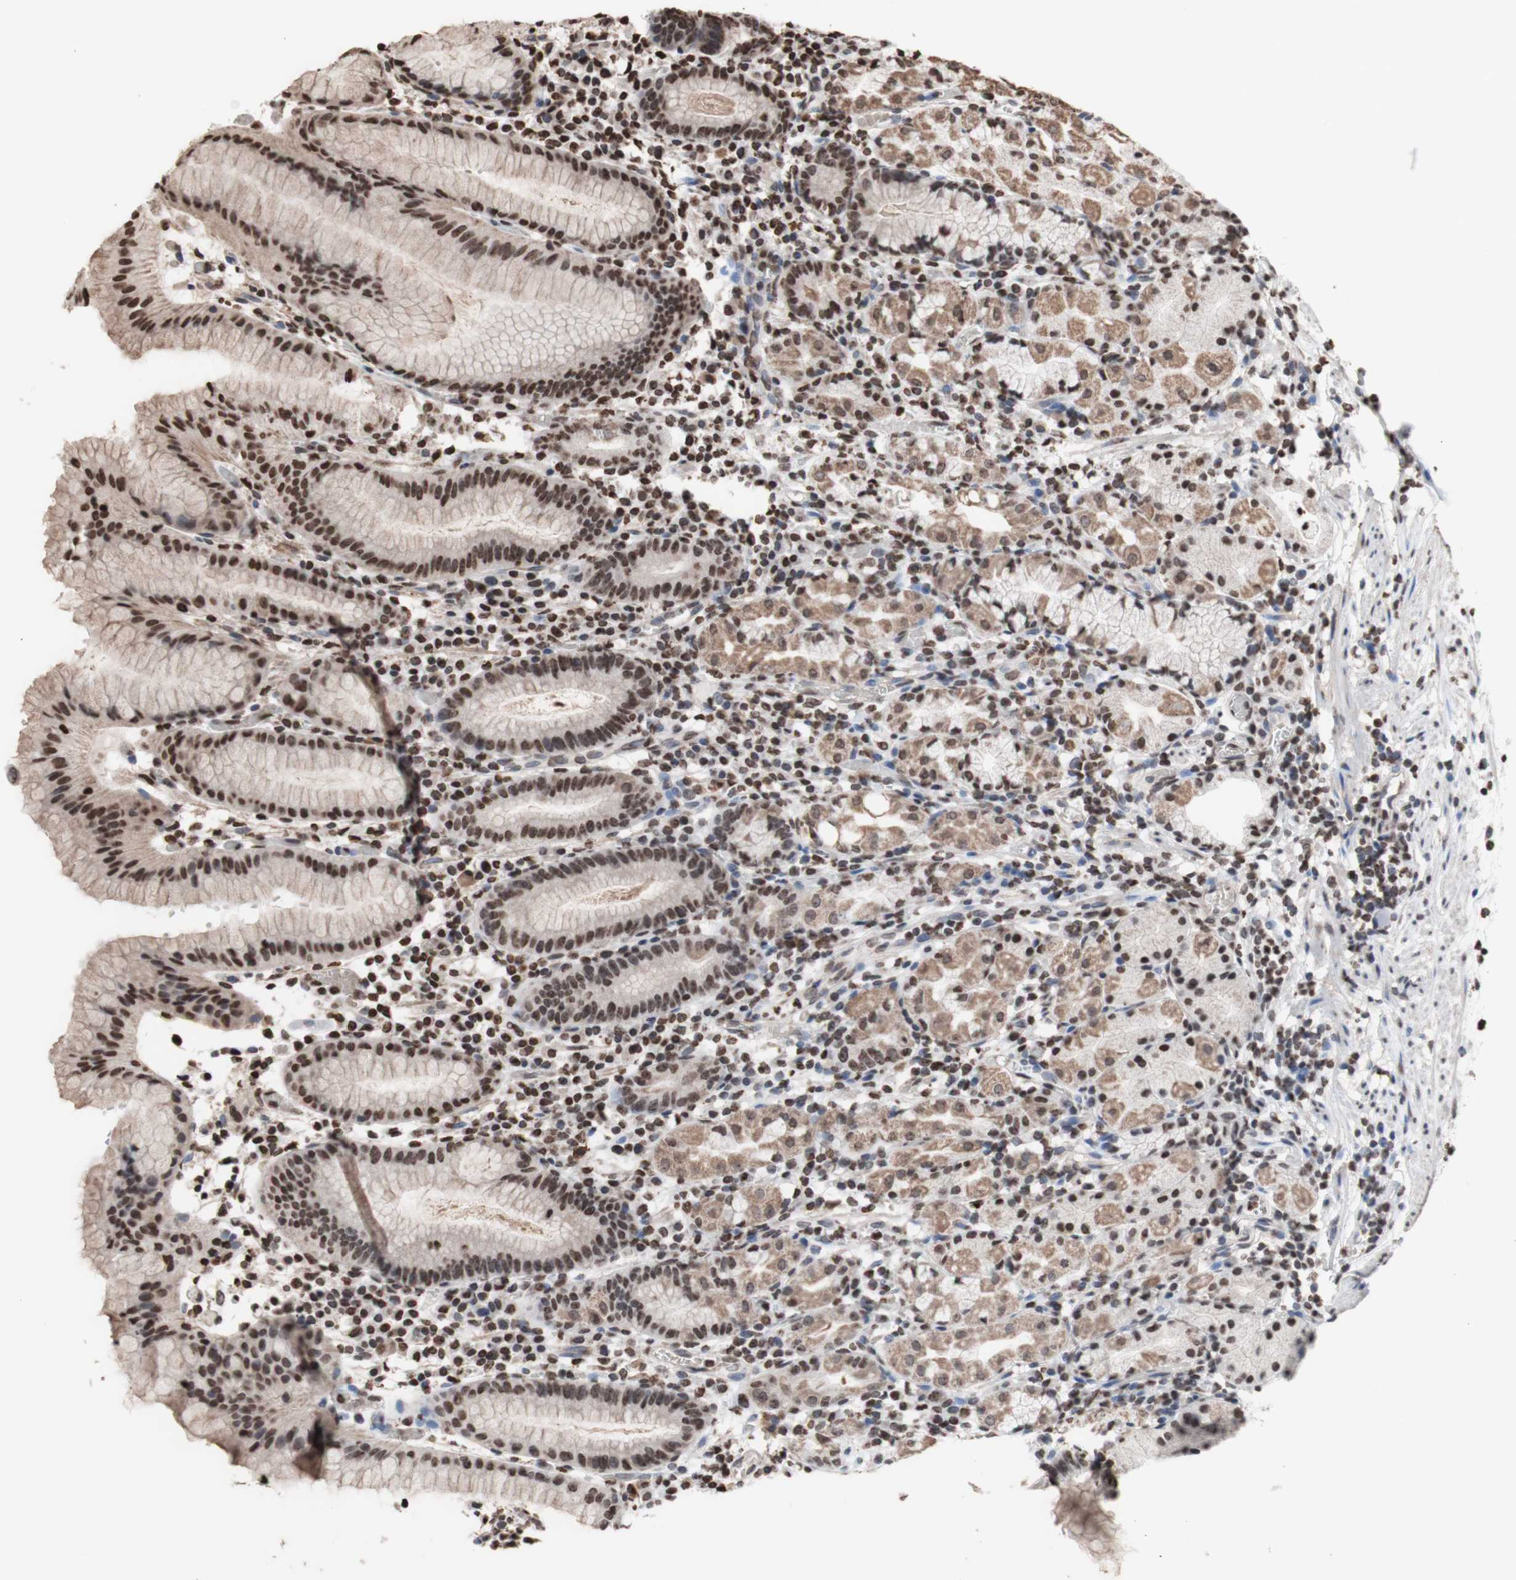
{"staining": {"intensity": "moderate", "quantity": ">75%", "location": "cytoplasmic/membranous,nuclear"}, "tissue": "stomach", "cell_type": "Glandular cells", "image_type": "normal", "snomed": [{"axis": "morphology", "description": "Normal tissue, NOS"}, {"axis": "topography", "description": "Stomach"}, {"axis": "topography", "description": "Stomach, lower"}], "caption": "Immunohistochemistry (IHC) histopathology image of normal stomach: stomach stained using immunohistochemistry (IHC) demonstrates medium levels of moderate protein expression localized specifically in the cytoplasmic/membranous,nuclear of glandular cells, appearing as a cytoplasmic/membranous,nuclear brown color.", "gene": "SNAI2", "patient": {"sex": "female", "age": 75}}